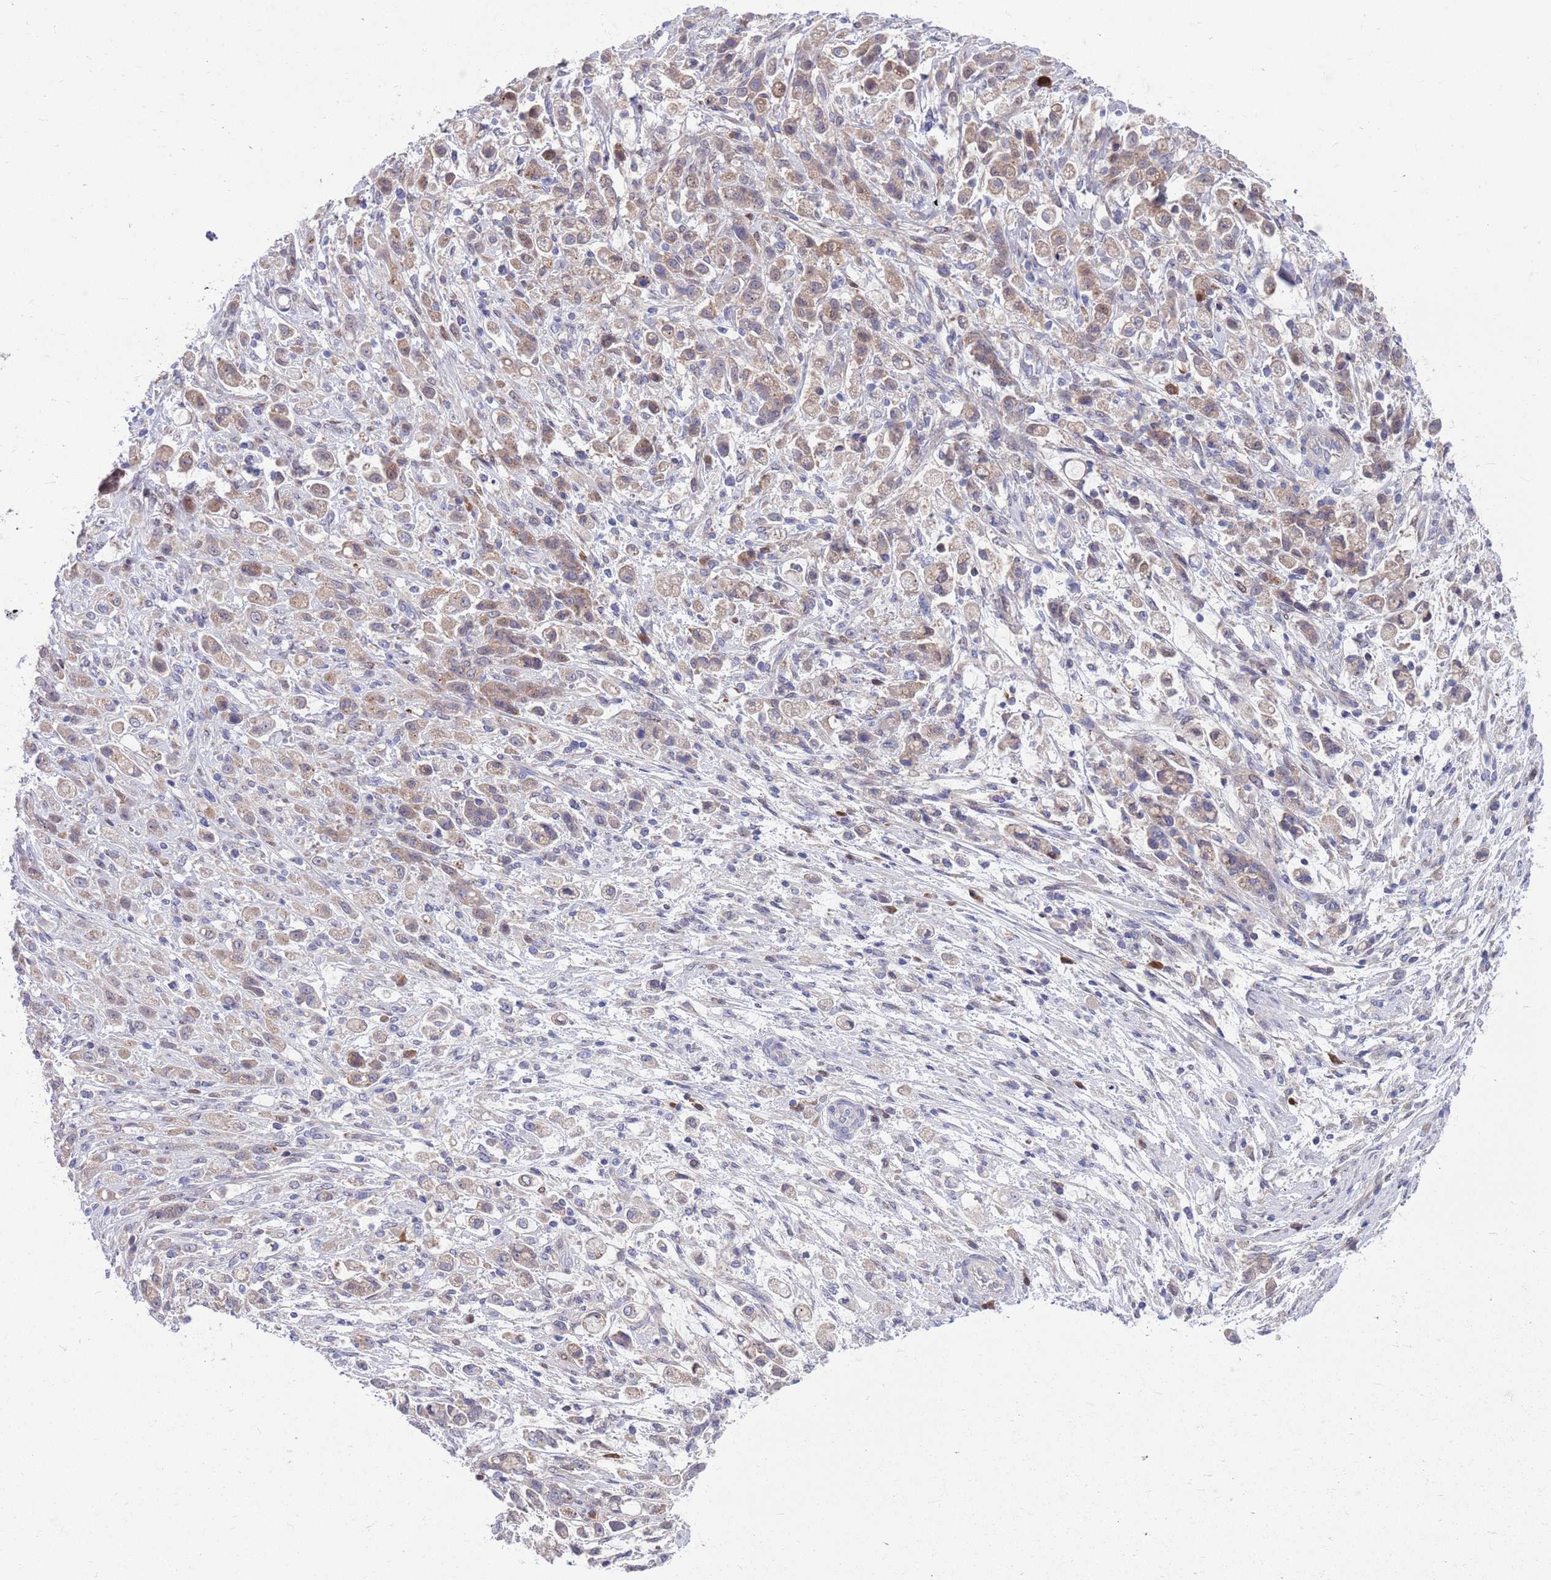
{"staining": {"intensity": "weak", "quantity": ">75%", "location": "cytoplasmic/membranous"}, "tissue": "stomach cancer", "cell_type": "Tumor cells", "image_type": "cancer", "snomed": [{"axis": "morphology", "description": "Adenocarcinoma, NOS"}, {"axis": "topography", "description": "Stomach"}], "caption": "Immunohistochemistry (IHC) photomicrograph of stomach cancer (adenocarcinoma) stained for a protein (brown), which displays low levels of weak cytoplasmic/membranous staining in about >75% of tumor cells.", "gene": "KLHL29", "patient": {"sex": "female", "age": 60}}